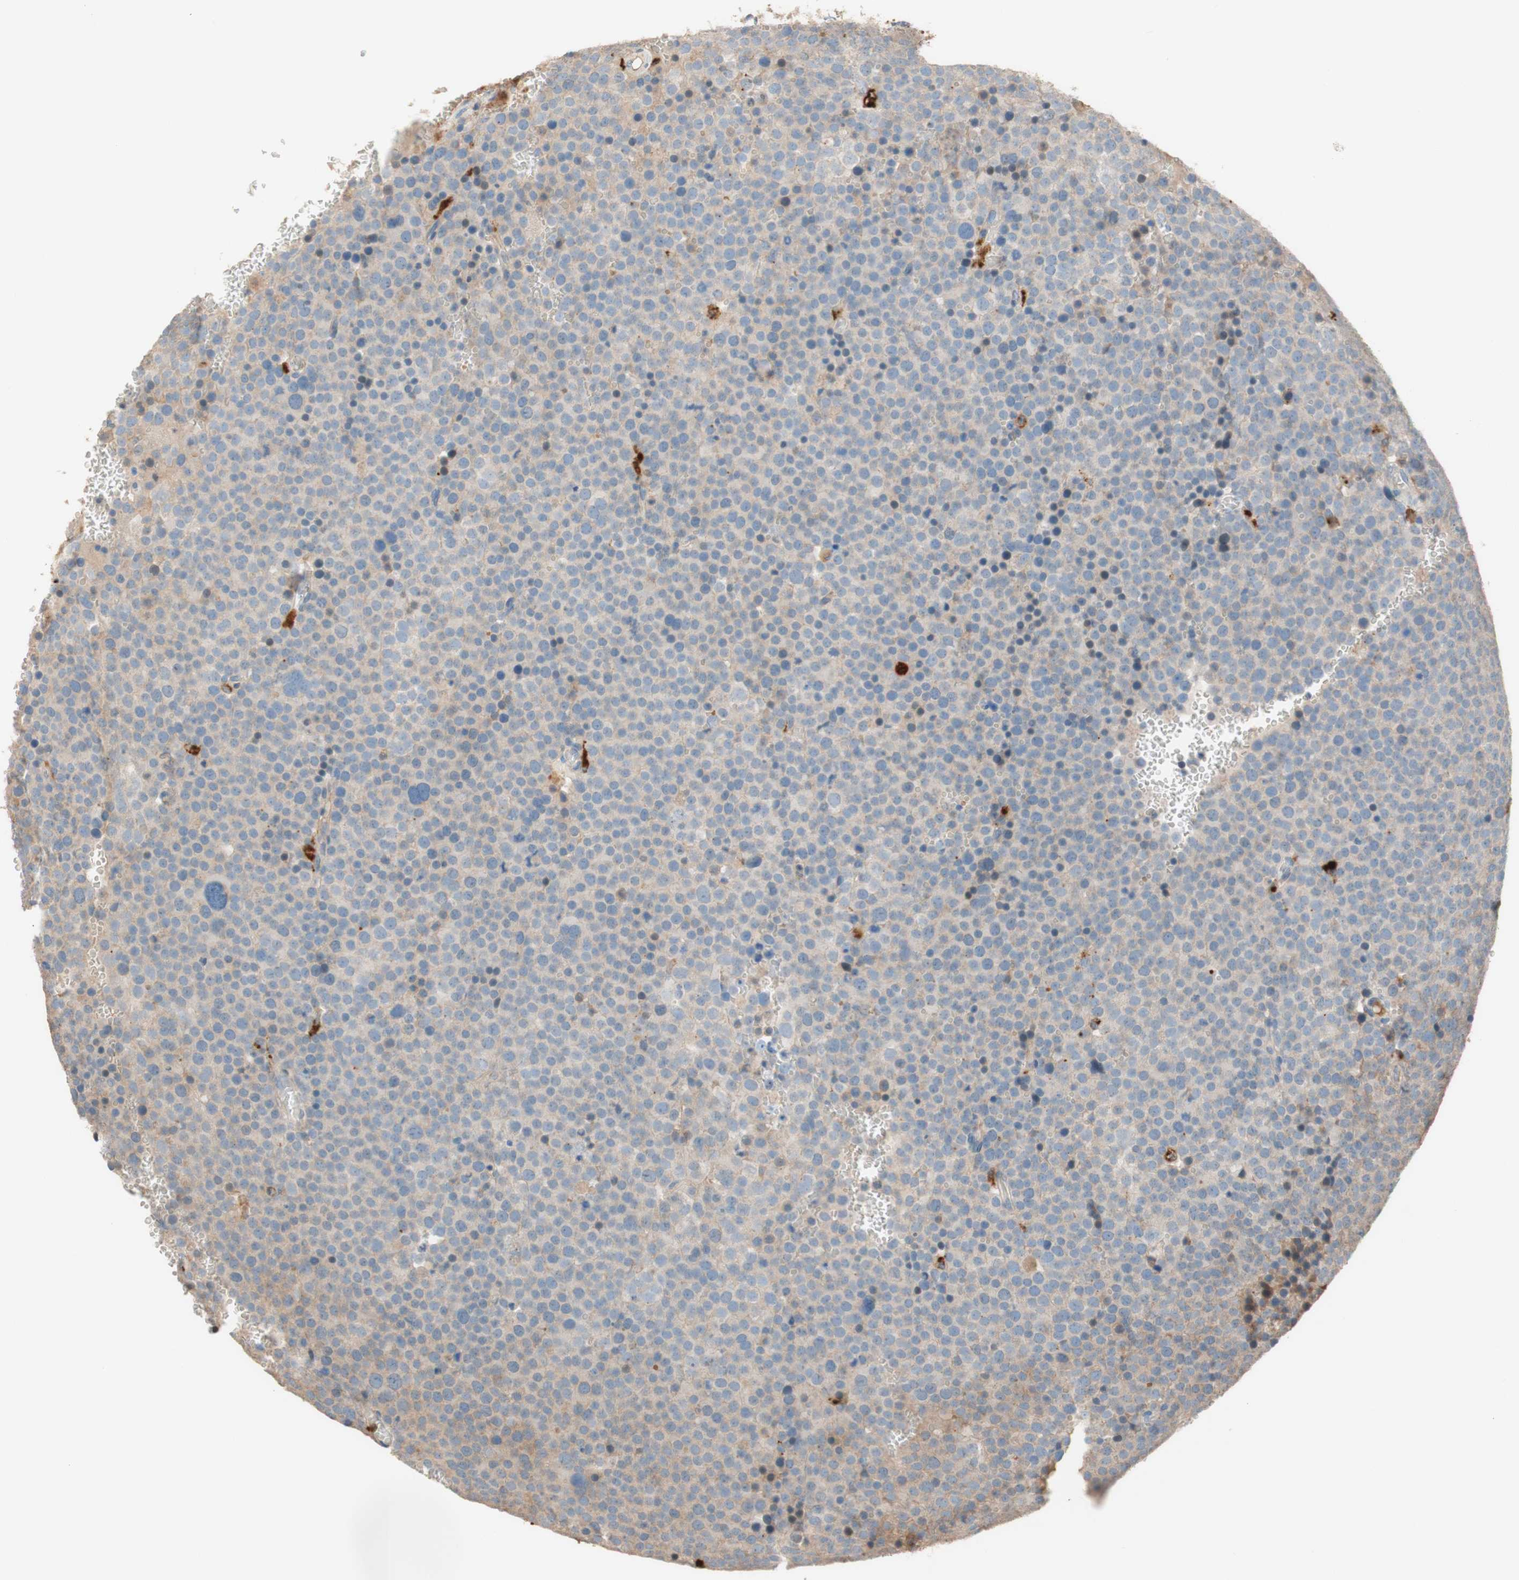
{"staining": {"intensity": "negative", "quantity": "none", "location": "none"}, "tissue": "testis cancer", "cell_type": "Tumor cells", "image_type": "cancer", "snomed": [{"axis": "morphology", "description": "Seminoma, NOS"}, {"axis": "topography", "description": "Testis"}], "caption": "Tumor cells are negative for brown protein staining in testis seminoma.", "gene": "PTPN21", "patient": {"sex": "male", "age": 71}}